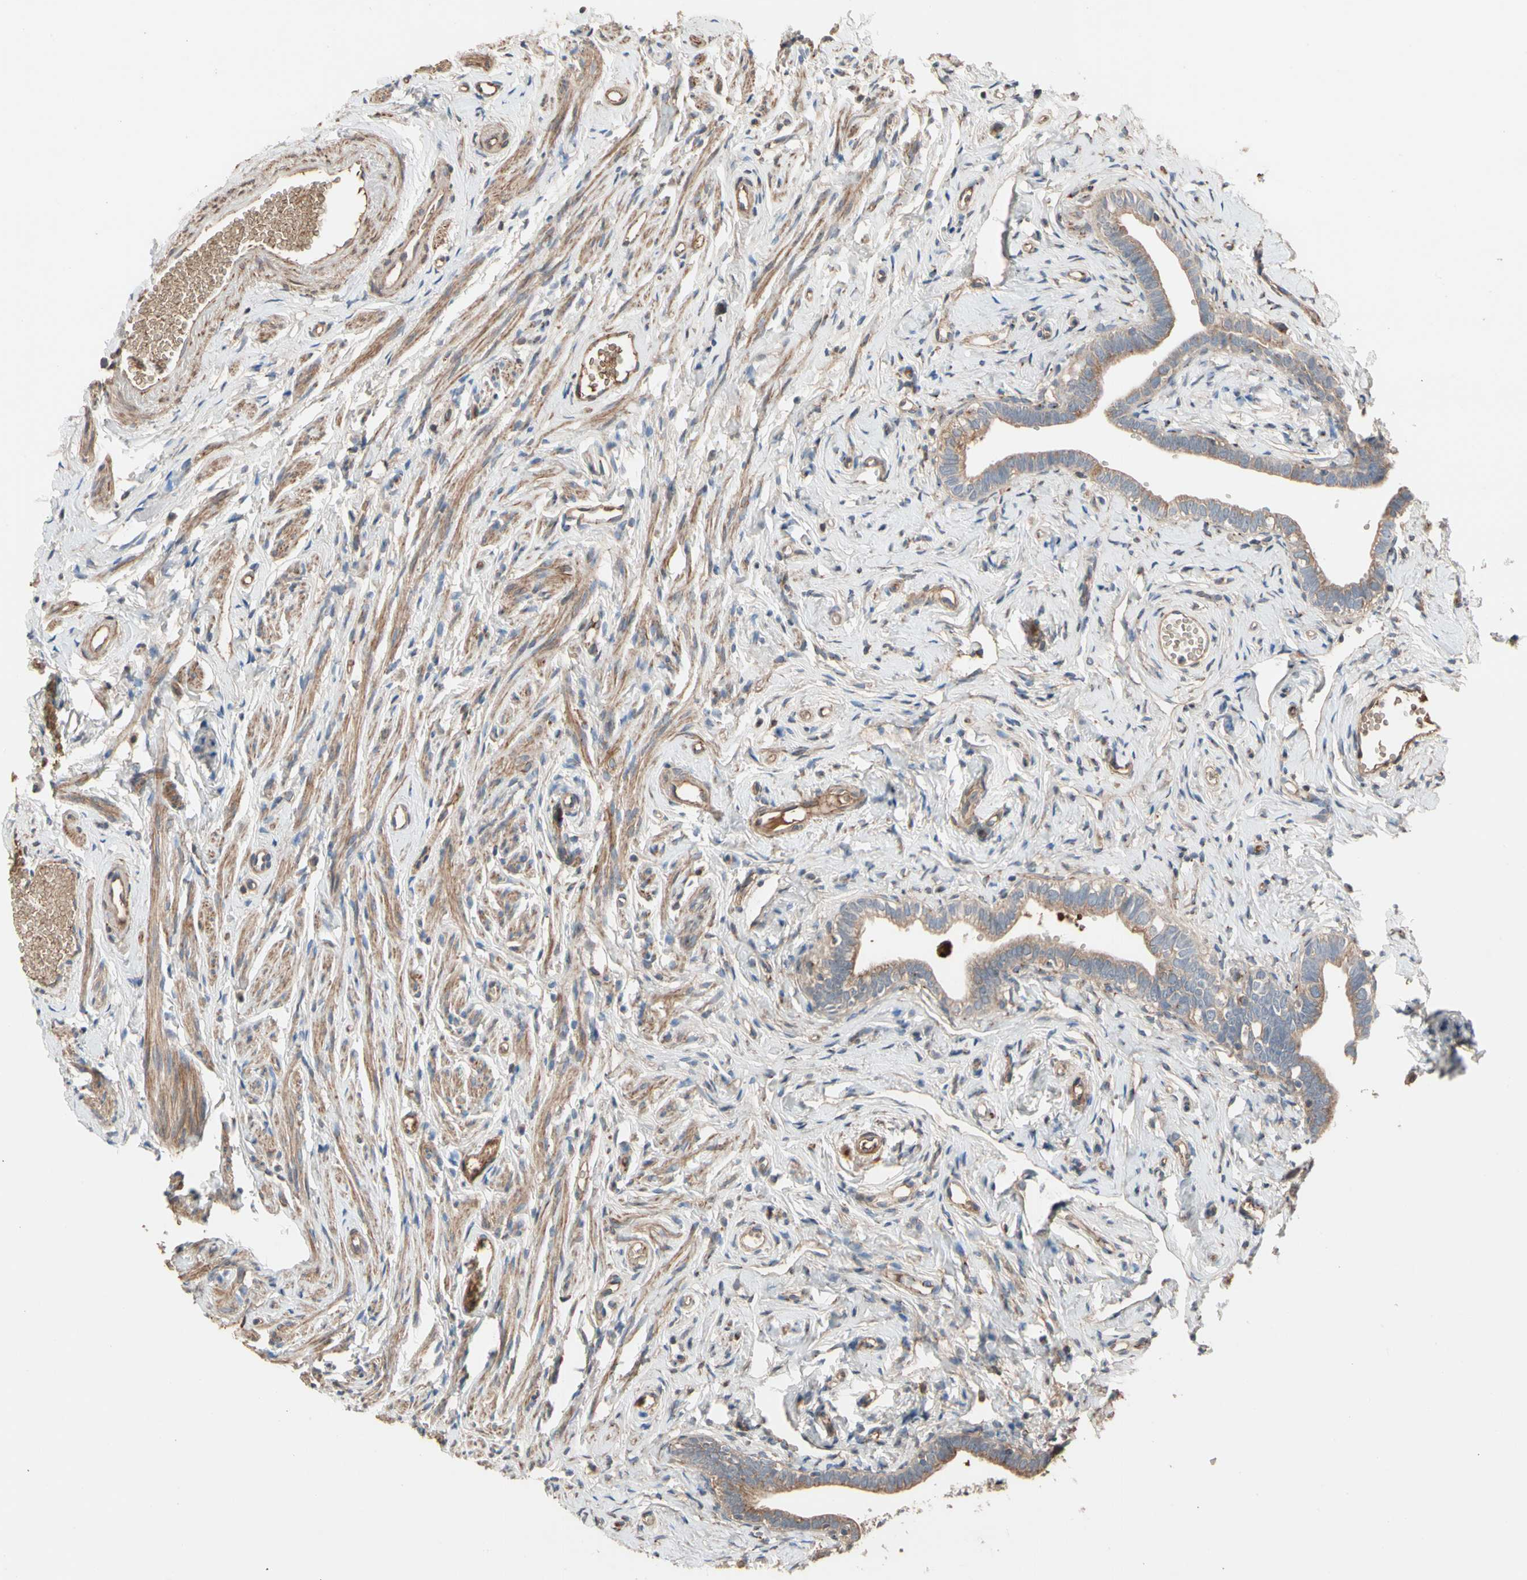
{"staining": {"intensity": "weak", "quantity": ">75%", "location": "cytoplasmic/membranous"}, "tissue": "fallopian tube", "cell_type": "Glandular cells", "image_type": "normal", "snomed": [{"axis": "morphology", "description": "Normal tissue, NOS"}, {"axis": "topography", "description": "Fallopian tube"}], "caption": "A high-resolution image shows immunohistochemistry staining of benign fallopian tube, which displays weak cytoplasmic/membranous positivity in about >75% of glandular cells. (DAB = brown stain, brightfield microscopy at high magnification).", "gene": "GCK", "patient": {"sex": "female", "age": 71}}